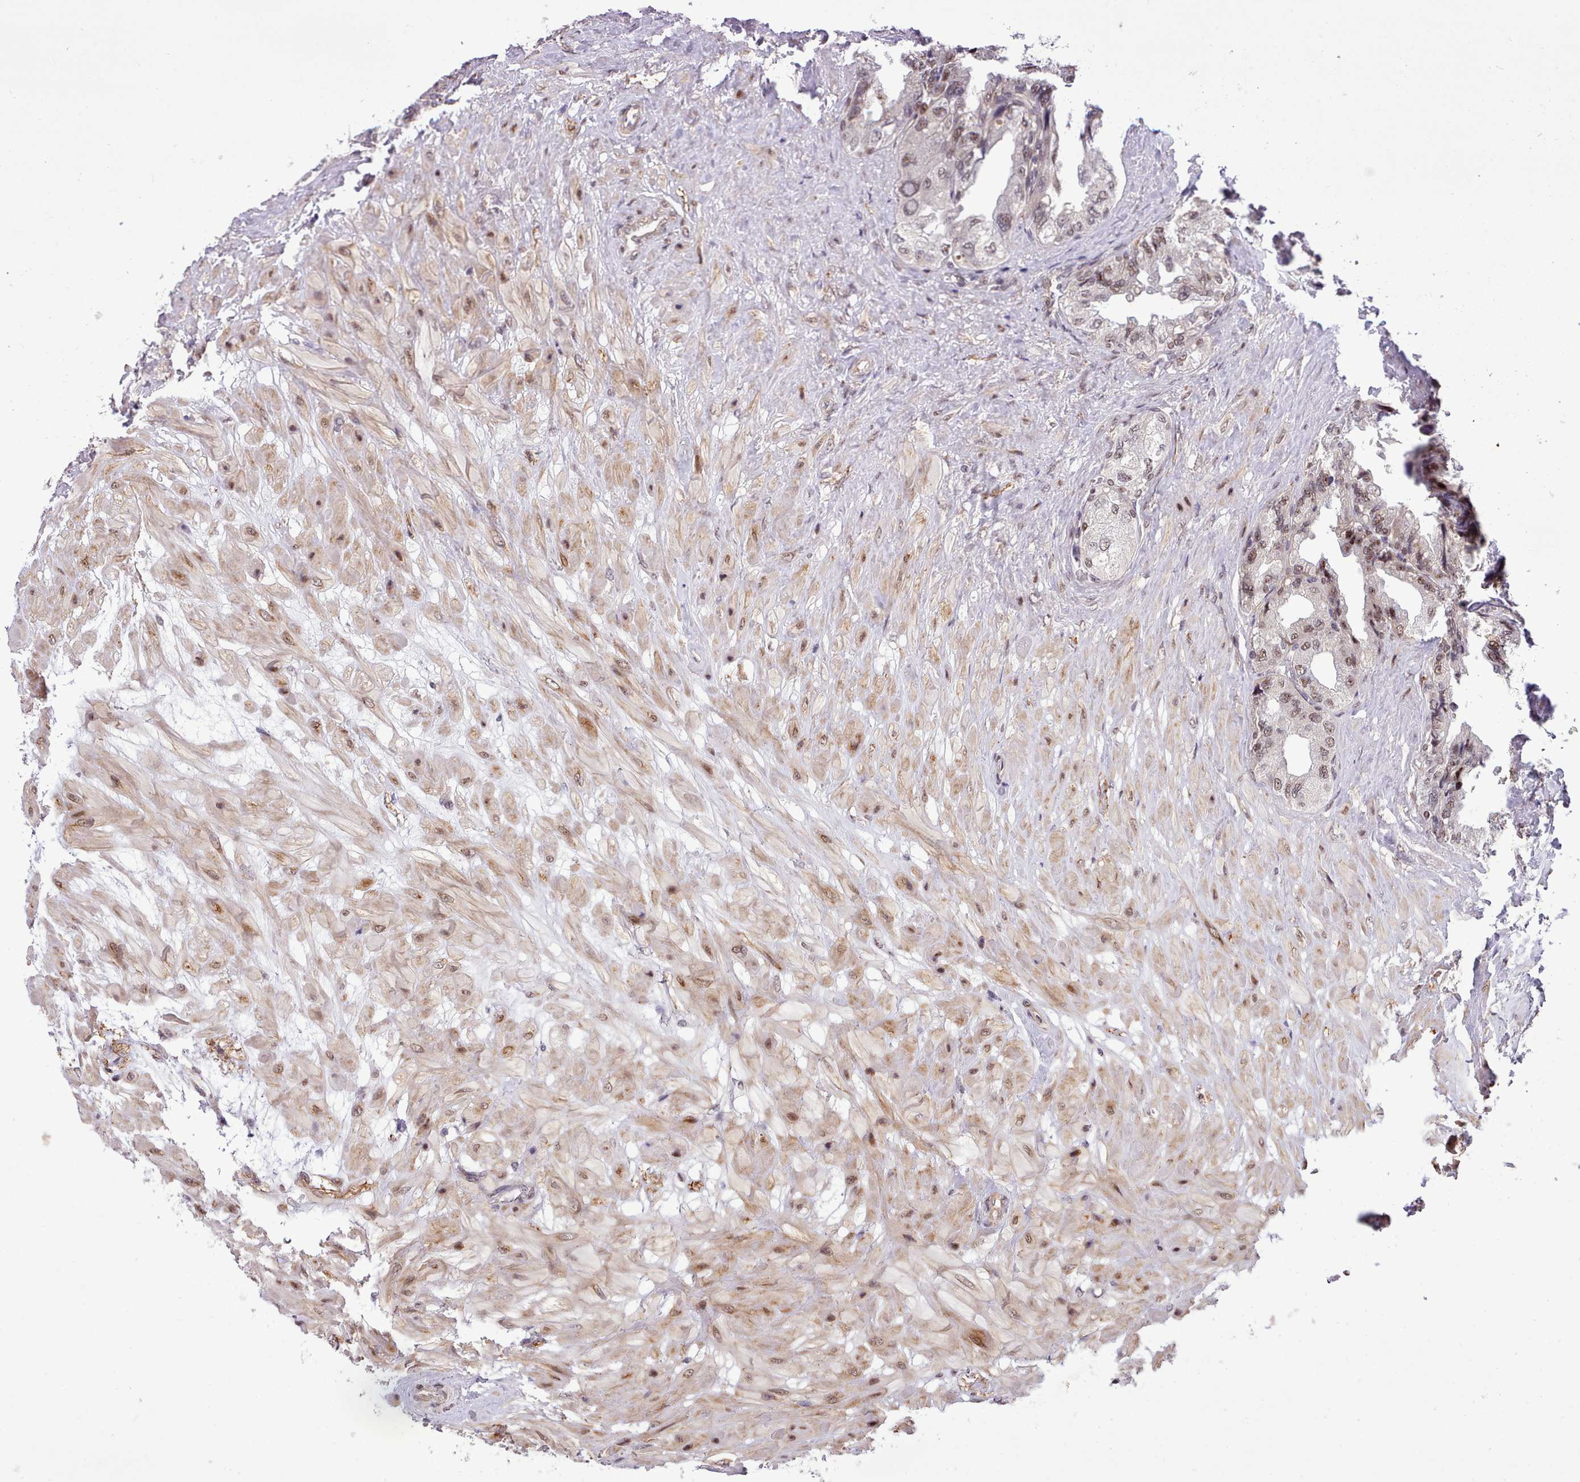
{"staining": {"intensity": "moderate", "quantity": ">75%", "location": "nuclear"}, "tissue": "seminal vesicle", "cell_type": "Glandular cells", "image_type": "normal", "snomed": [{"axis": "morphology", "description": "Normal tissue, NOS"}, {"axis": "topography", "description": "Seminal veicle"}, {"axis": "topography", "description": "Peripheral nerve tissue"}], "caption": "Seminal vesicle stained with DAB (3,3'-diaminobenzidine) immunohistochemistry displays medium levels of moderate nuclear expression in about >75% of glandular cells.", "gene": "HOXB7", "patient": {"sex": "male", "age": 60}}